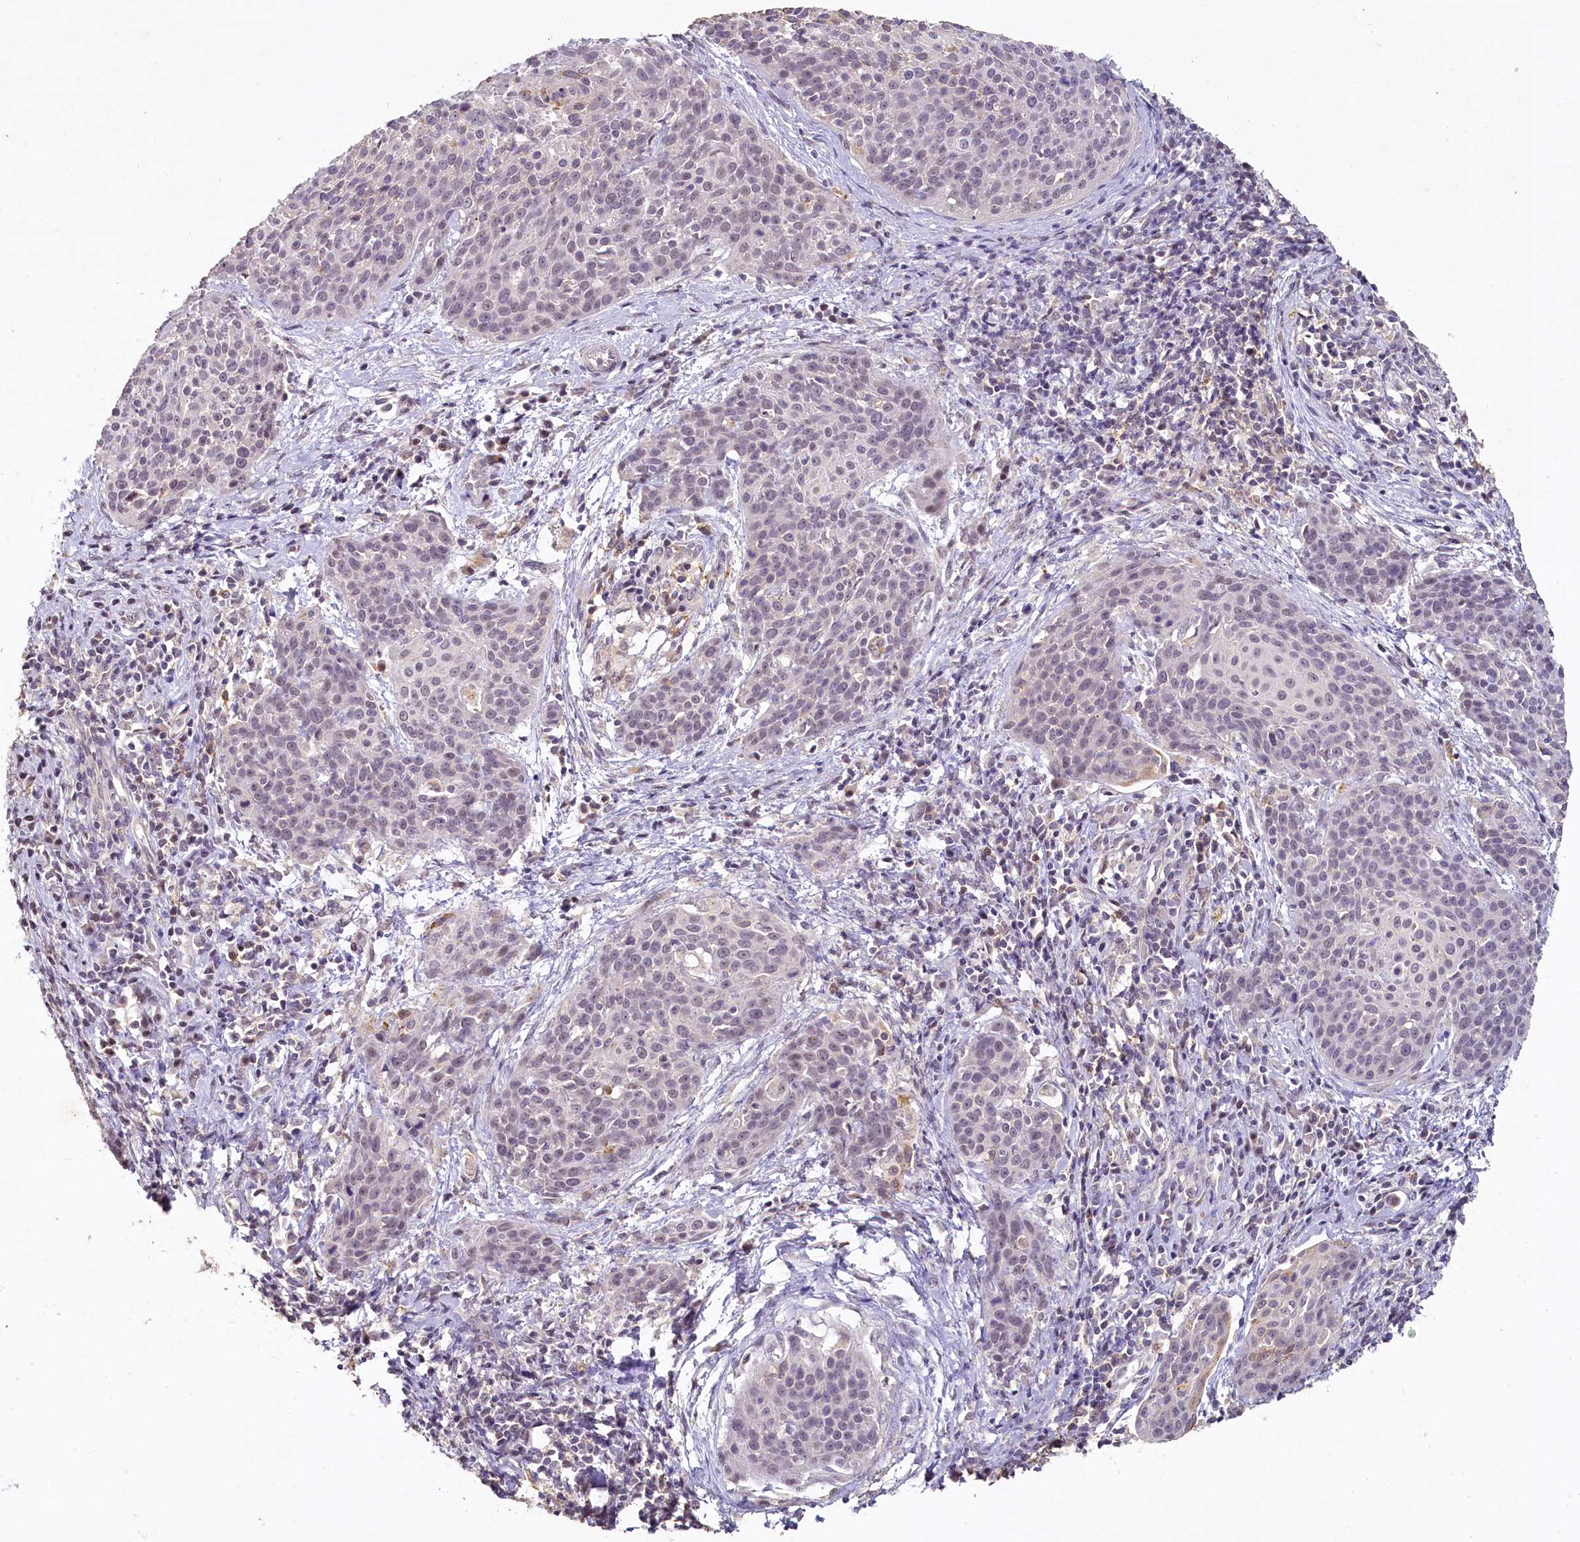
{"staining": {"intensity": "negative", "quantity": "none", "location": "none"}, "tissue": "cervical cancer", "cell_type": "Tumor cells", "image_type": "cancer", "snomed": [{"axis": "morphology", "description": "Squamous cell carcinoma, NOS"}, {"axis": "topography", "description": "Cervix"}], "caption": "Micrograph shows no significant protein positivity in tumor cells of cervical squamous cell carcinoma. Brightfield microscopy of IHC stained with DAB (3,3'-diaminobenzidine) (brown) and hematoxylin (blue), captured at high magnification.", "gene": "MUCL1", "patient": {"sex": "female", "age": 38}}